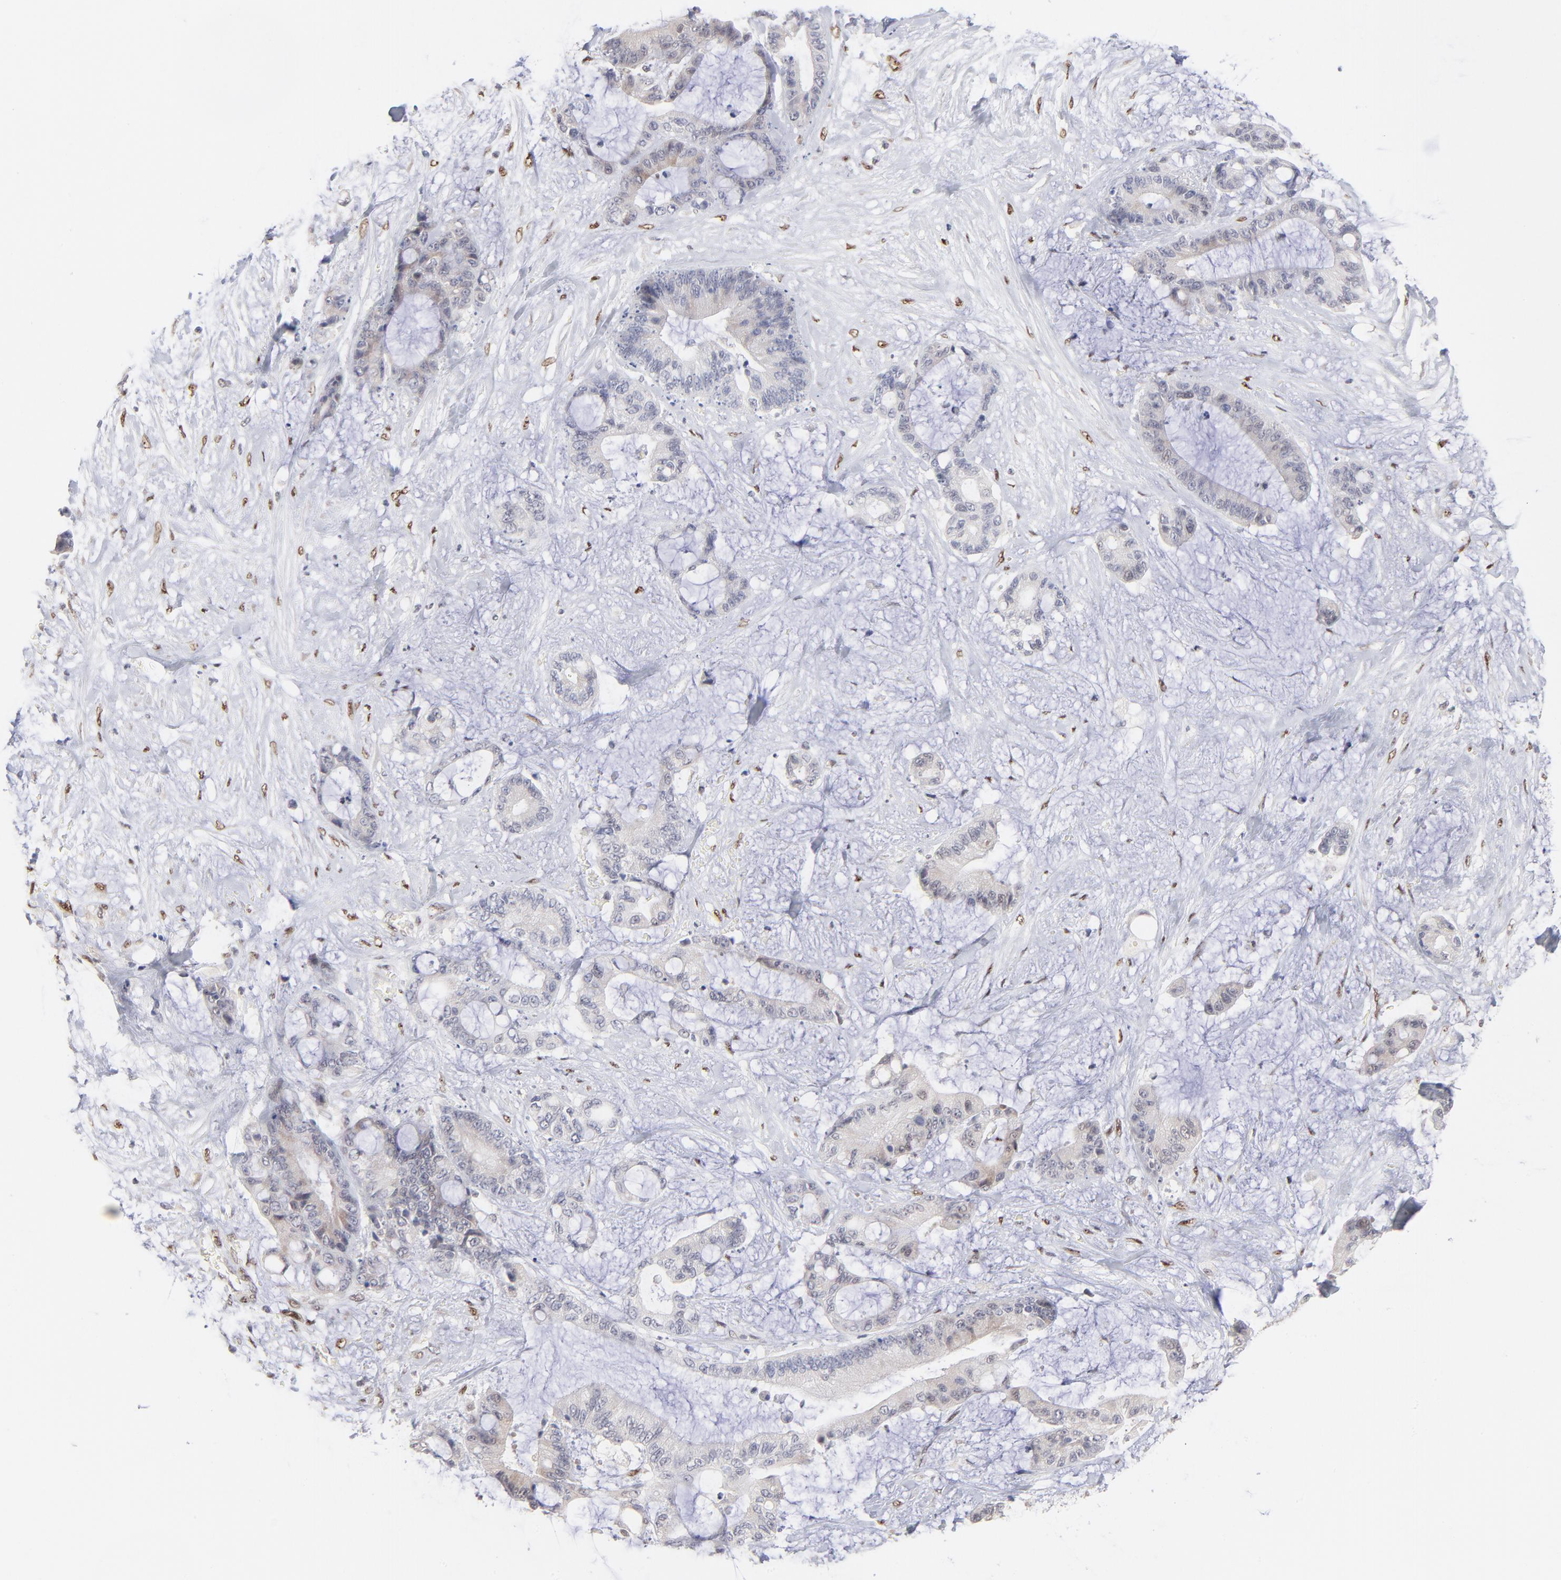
{"staining": {"intensity": "negative", "quantity": "none", "location": "none"}, "tissue": "liver cancer", "cell_type": "Tumor cells", "image_type": "cancer", "snomed": [{"axis": "morphology", "description": "Cholangiocarcinoma"}, {"axis": "topography", "description": "Liver"}], "caption": "The image shows no staining of tumor cells in liver cancer (cholangiocarcinoma).", "gene": "STAT3", "patient": {"sex": "female", "age": 73}}